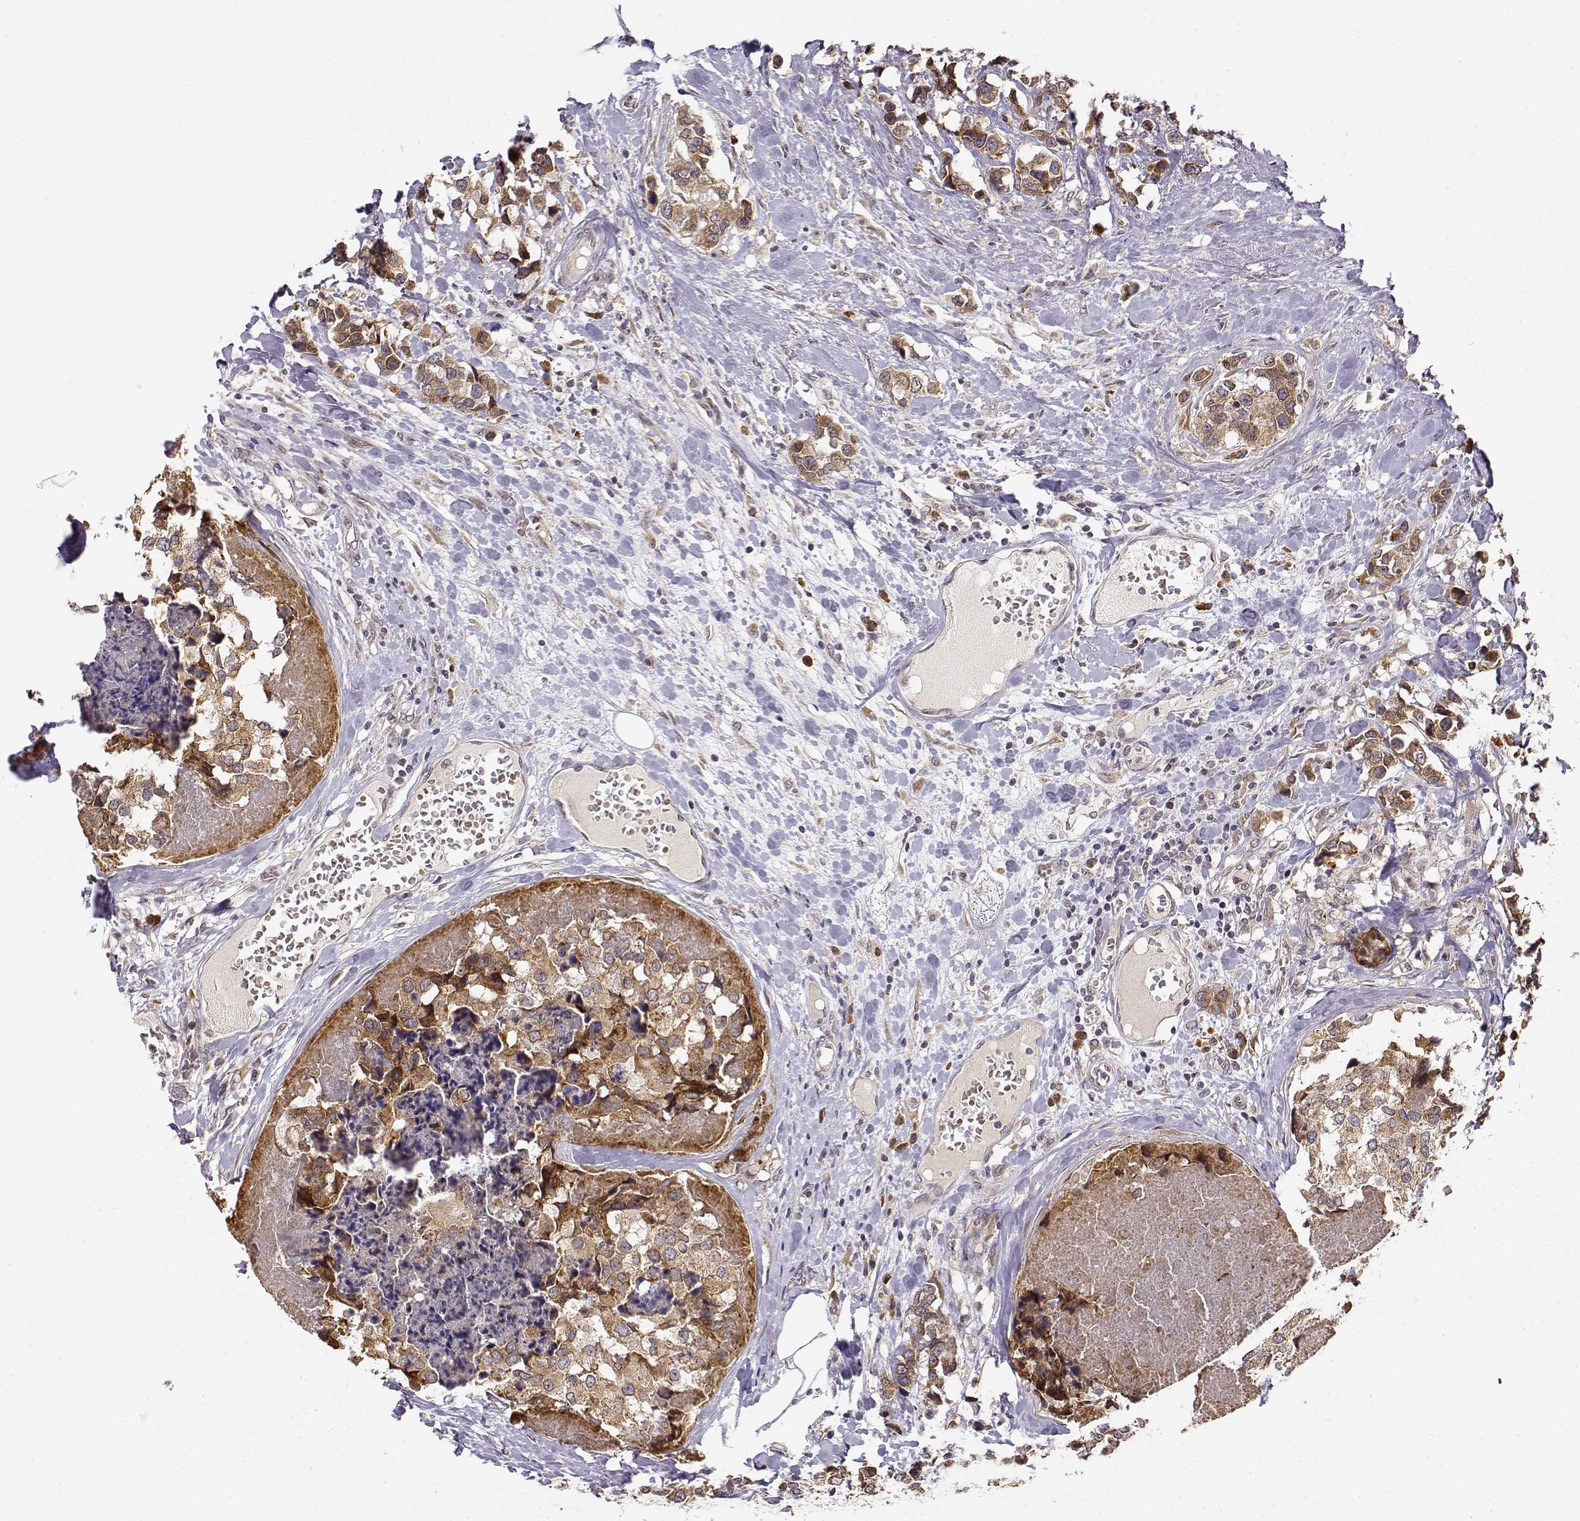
{"staining": {"intensity": "moderate", "quantity": ">75%", "location": "cytoplasmic/membranous"}, "tissue": "breast cancer", "cell_type": "Tumor cells", "image_type": "cancer", "snomed": [{"axis": "morphology", "description": "Lobular carcinoma"}, {"axis": "topography", "description": "Breast"}], "caption": "The histopathology image demonstrates immunohistochemical staining of breast cancer (lobular carcinoma). There is moderate cytoplasmic/membranous expression is identified in approximately >75% of tumor cells.", "gene": "ERGIC2", "patient": {"sex": "female", "age": 59}}